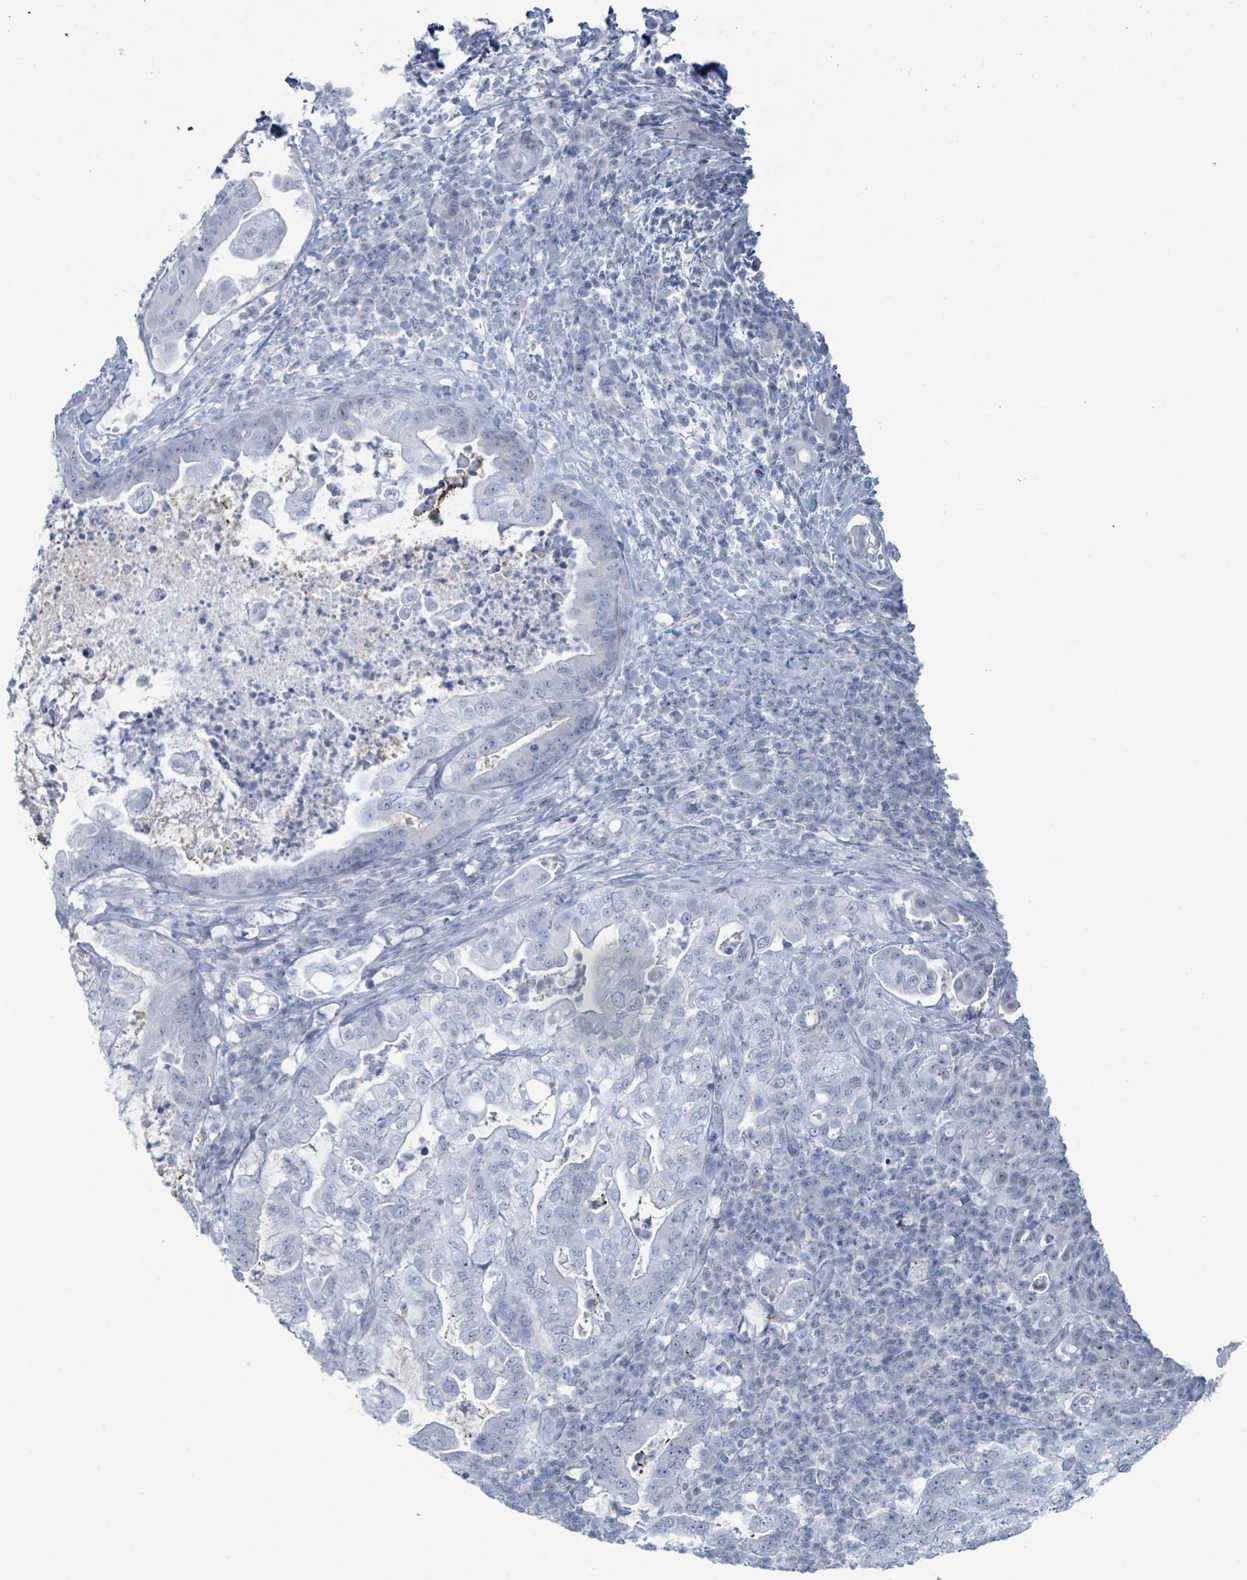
{"staining": {"intensity": "negative", "quantity": "none", "location": "none"}, "tissue": "pancreatic cancer", "cell_type": "Tumor cells", "image_type": "cancer", "snomed": [{"axis": "morphology", "description": "Normal tissue, NOS"}, {"axis": "morphology", "description": "Adenocarcinoma, NOS"}, {"axis": "topography", "description": "Lymph node"}, {"axis": "topography", "description": "Pancreas"}], "caption": "A histopathology image of pancreatic adenocarcinoma stained for a protein exhibits no brown staining in tumor cells. (DAB (3,3'-diaminobenzidine) immunohistochemistry (IHC) visualized using brightfield microscopy, high magnification).", "gene": "GPR15LG", "patient": {"sex": "female", "age": 67}}